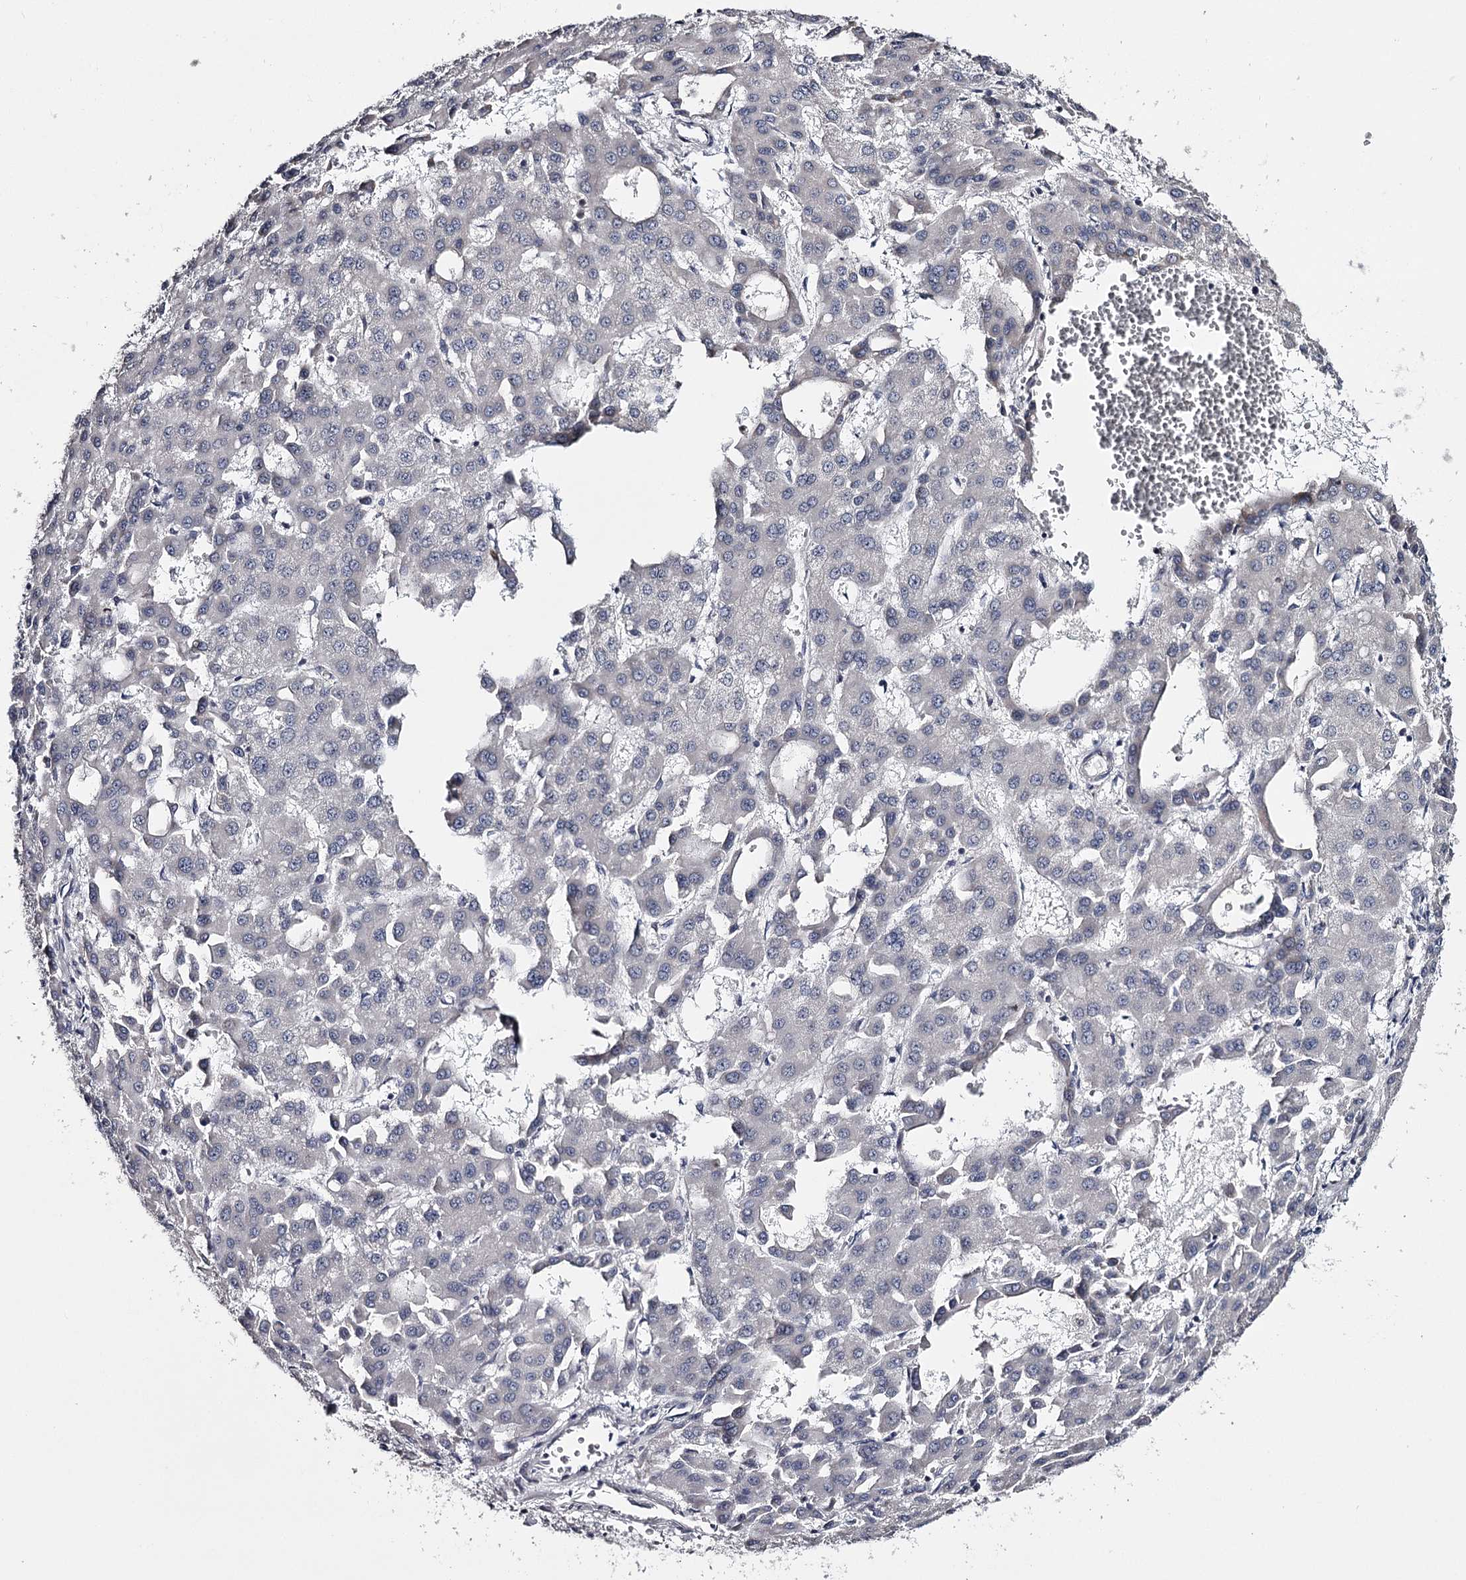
{"staining": {"intensity": "negative", "quantity": "none", "location": "none"}, "tissue": "liver cancer", "cell_type": "Tumor cells", "image_type": "cancer", "snomed": [{"axis": "morphology", "description": "Carcinoma, Hepatocellular, NOS"}, {"axis": "topography", "description": "Liver"}], "caption": "Immunohistochemical staining of liver hepatocellular carcinoma demonstrates no significant staining in tumor cells. Brightfield microscopy of immunohistochemistry stained with DAB (3,3'-diaminobenzidine) (brown) and hematoxylin (blue), captured at high magnification.", "gene": "GTSF1", "patient": {"sex": "male", "age": 47}}